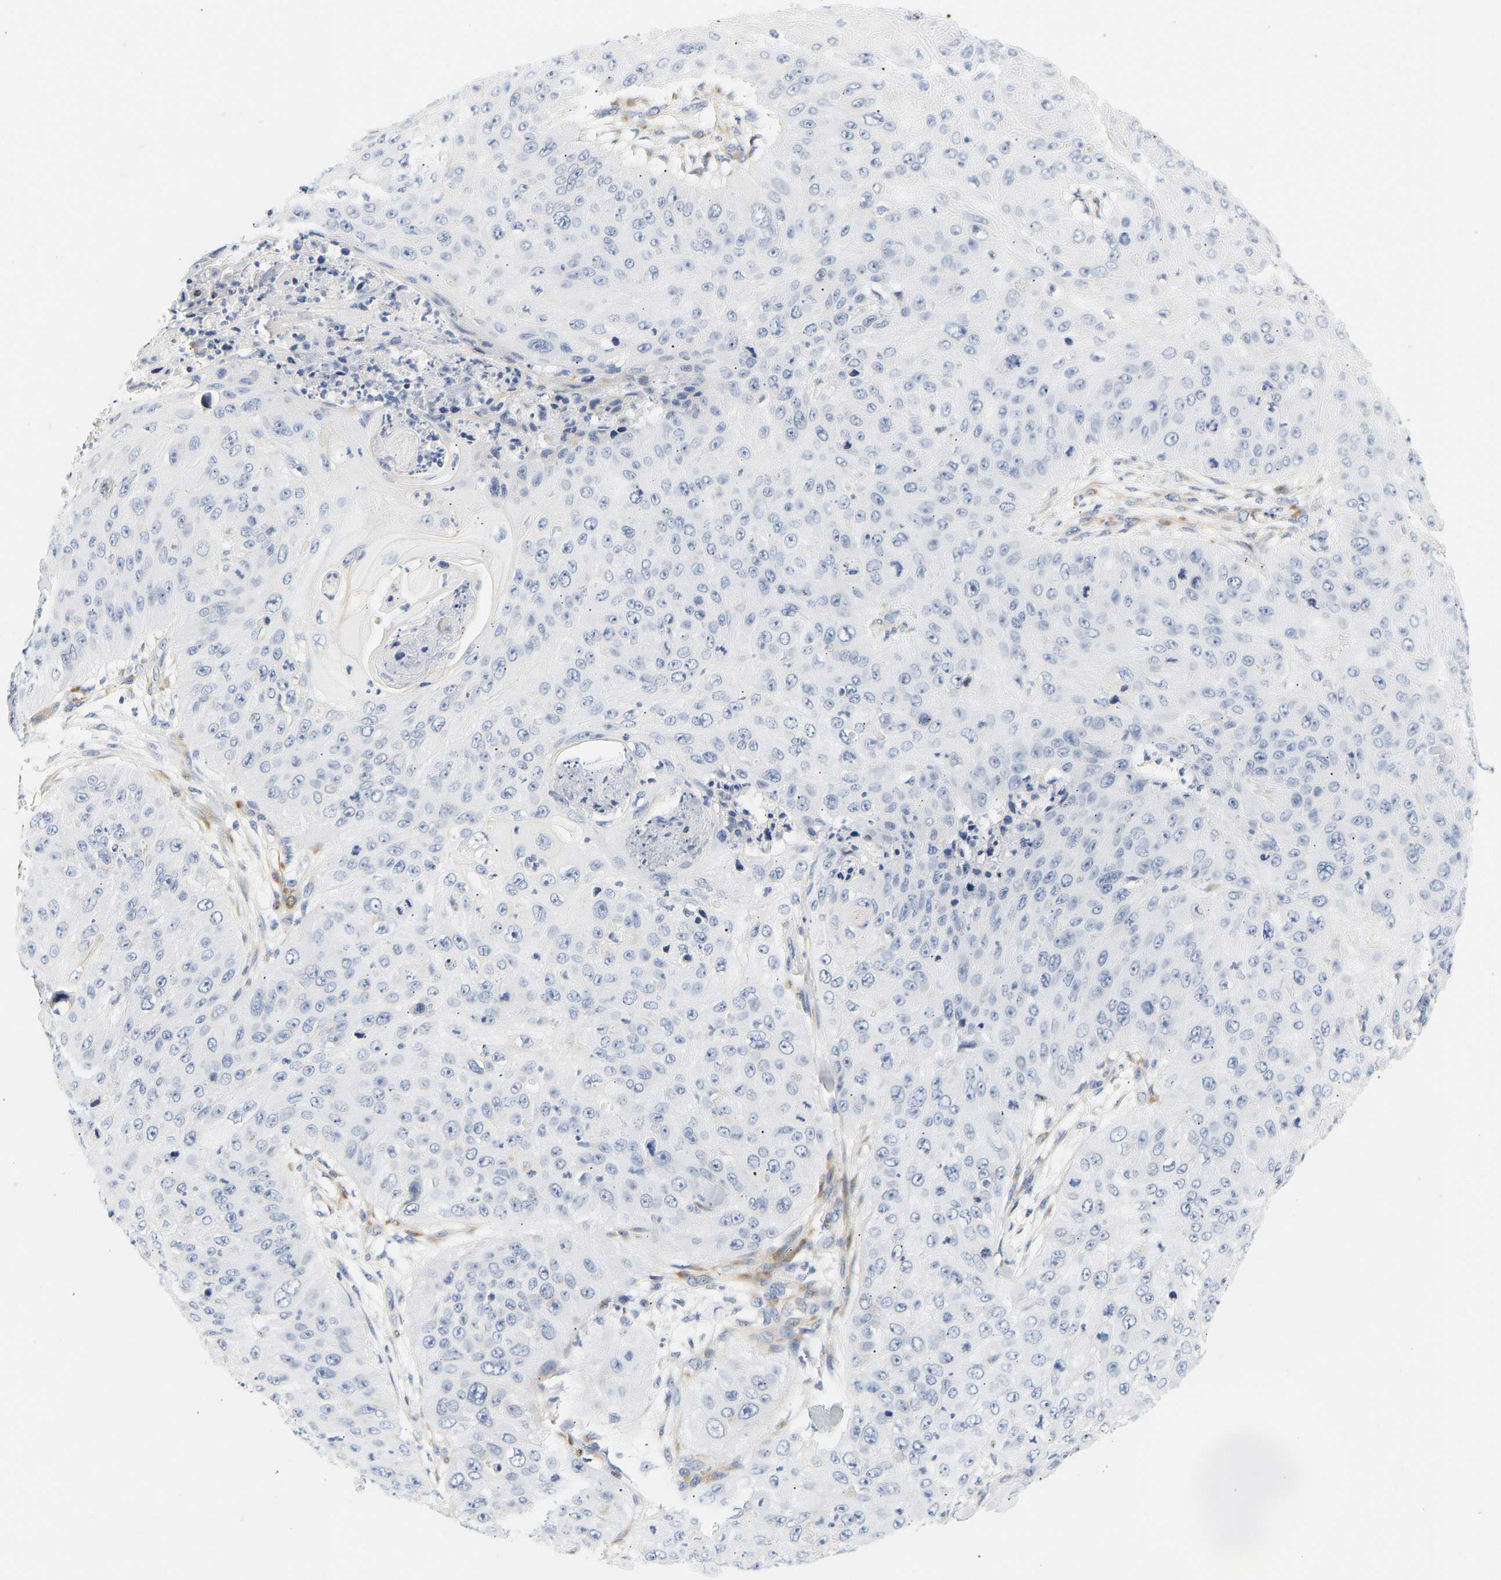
{"staining": {"intensity": "negative", "quantity": "none", "location": "none"}, "tissue": "skin cancer", "cell_type": "Tumor cells", "image_type": "cancer", "snomed": [{"axis": "morphology", "description": "Squamous cell carcinoma, NOS"}, {"axis": "topography", "description": "Skin"}], "caption": "This is an immunohistochemistry micrograph of human skin cancer. There is no staining in tumor cells.", "gene": "SLC30A7", "patient": {"sex": "female", "age": 80}}